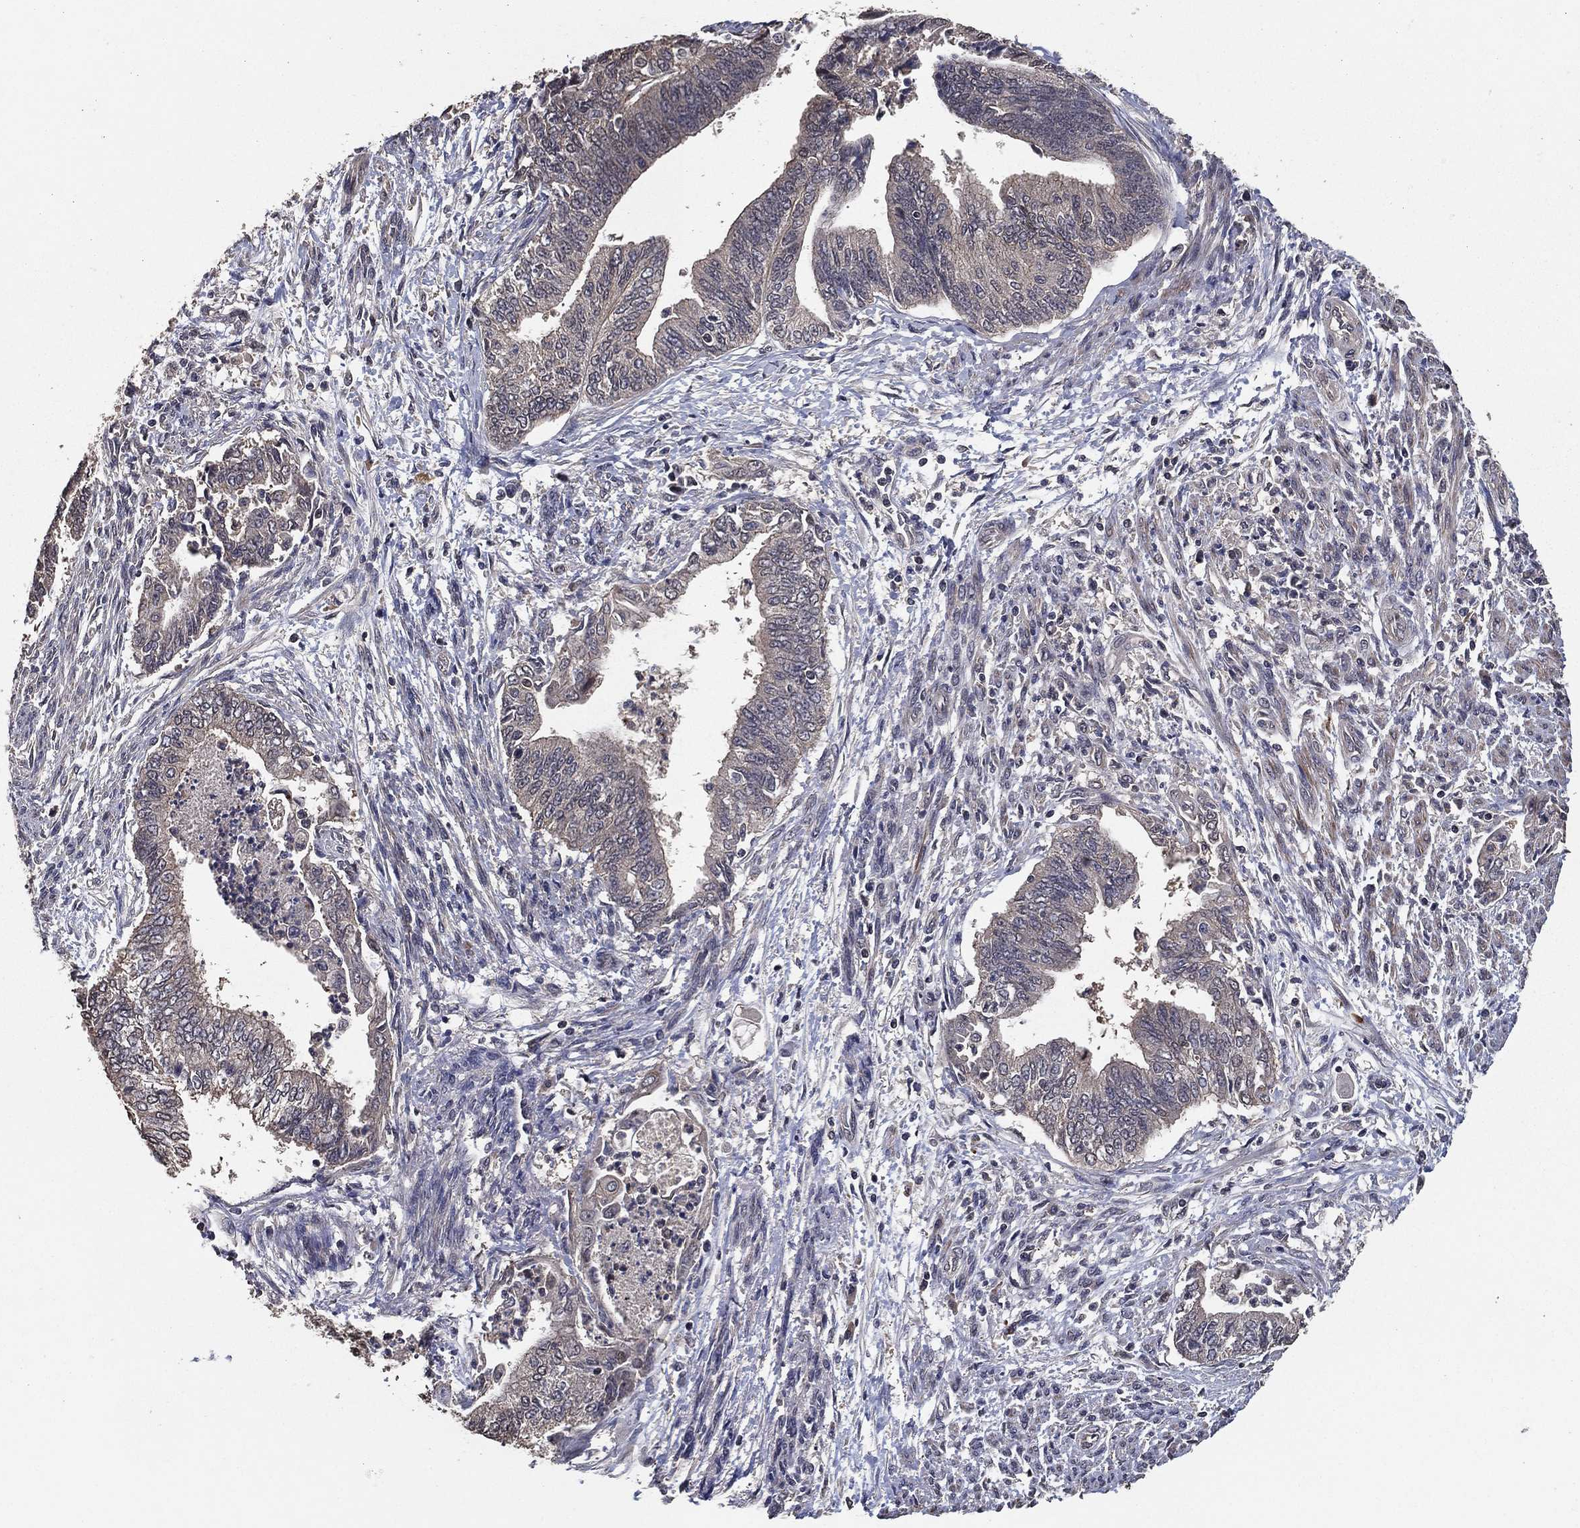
{"staining": {"intensity": "negative", "quantity": "none", "location": "none"}, "tissue": "endometrial cancer", "cell_type": "Tumor cells", "image_type": "cancer", "snomed": [{"axis": "morphology", "description": "Adenocarcinoma, NOS"}, {"axis": "topography", "description": "Endometrium"}], "caption": "The micrograph displays no significant staining in tumor cells of adenocarcinoma (endometrial).", "gene": "PCNT", "patient": {"sex": "female", "age": 65}}